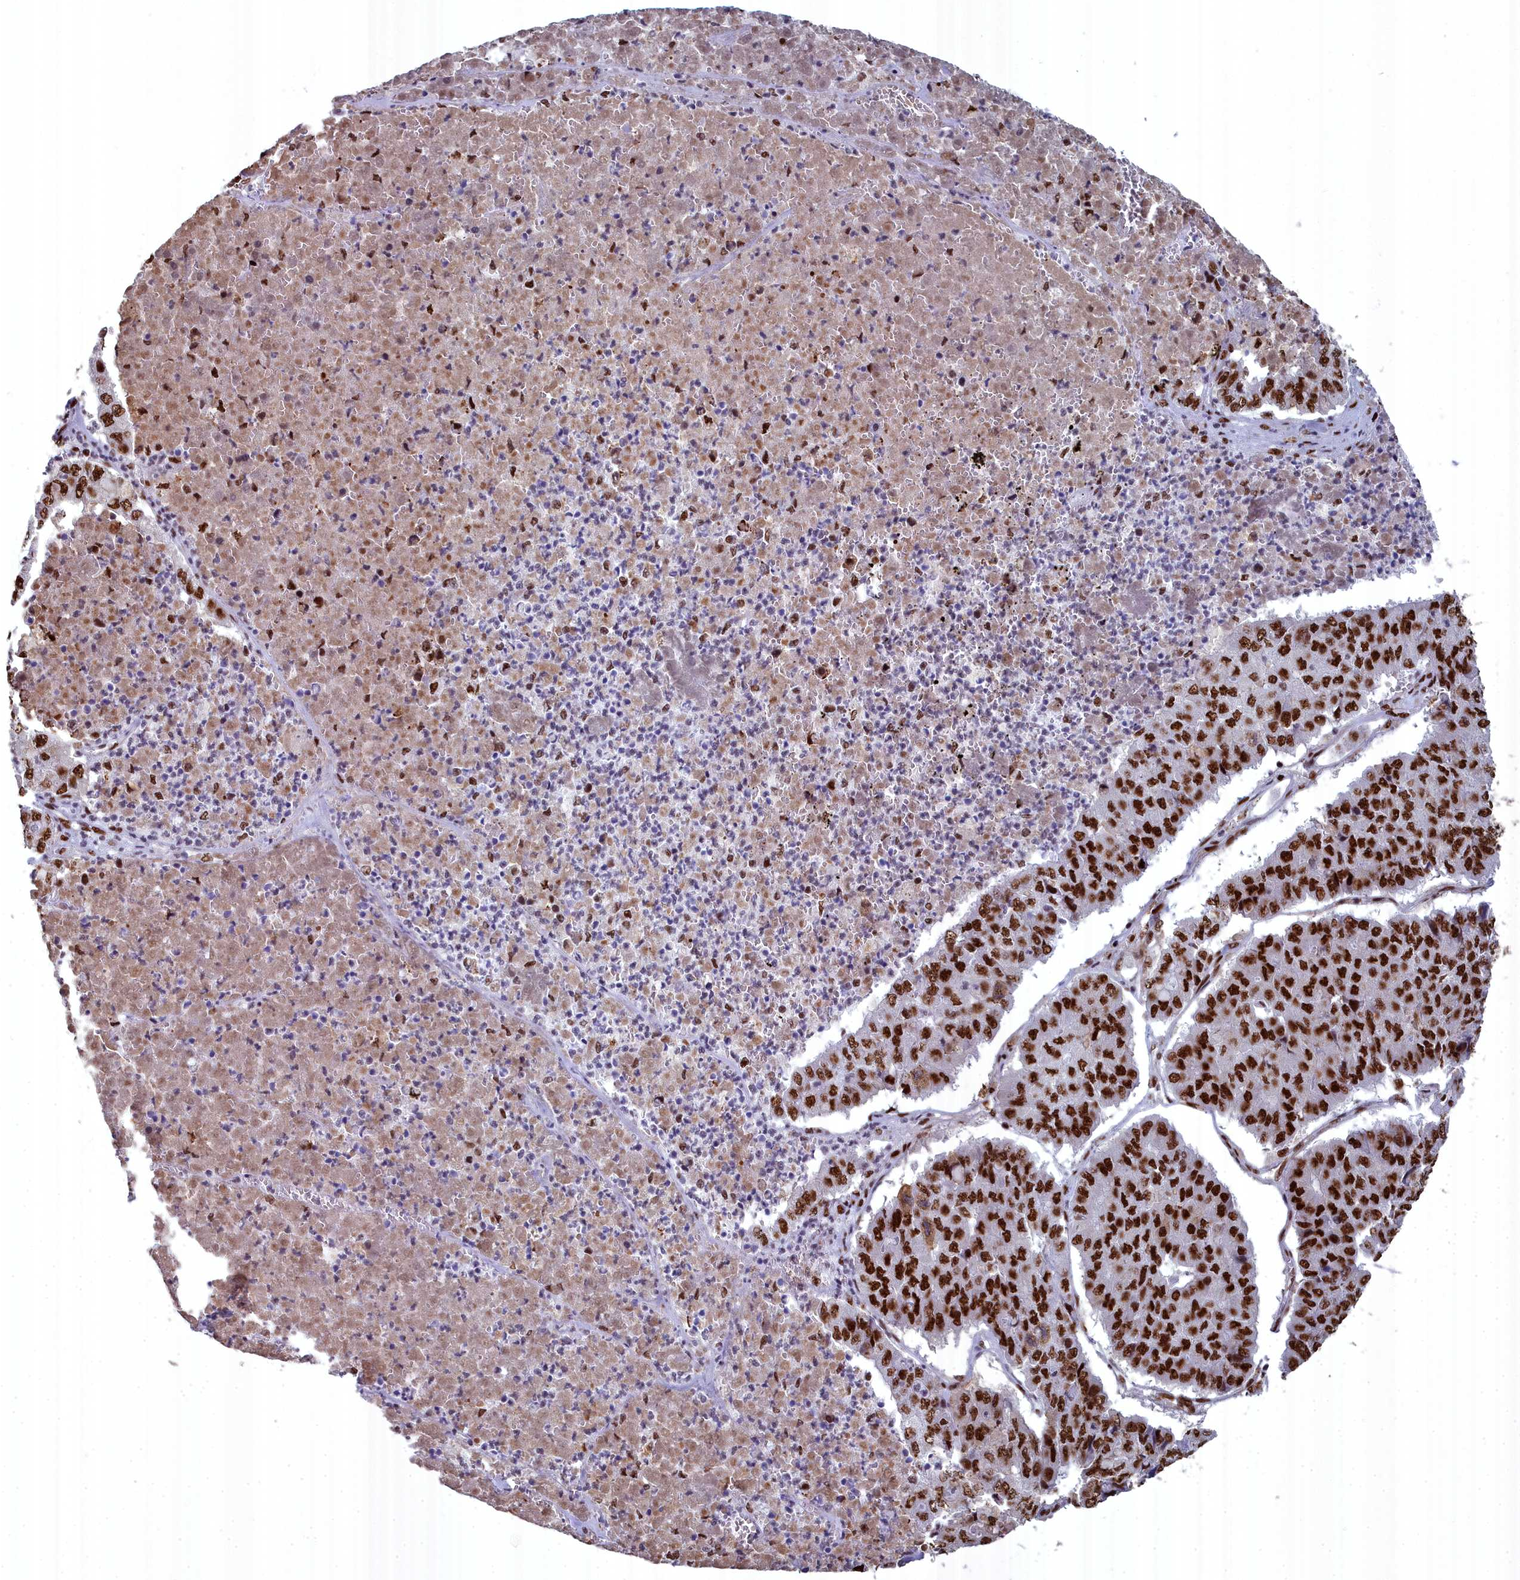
{"staining": {"intensity": "strong", "quantity": ">75%", "location": "nuclear"}, "tissue": "pancreatic cancer", "cell_type": "Tumor cells", "image_type": "cancer", "snomed": [{"axis": "morphology", "description": "Adenocarcinoma, NOS"}, {"axis": "topography", "description": "Pancreas"}], "caption": "A high-resolution micrograph shows IHC staining of pancreatic cancer (adenocarcinoma), which reveals strong nuclear staining in approximately >75% of tumor cells.", "gene": "SF3B3", "patient": {"sex": "male", "age": 50}}